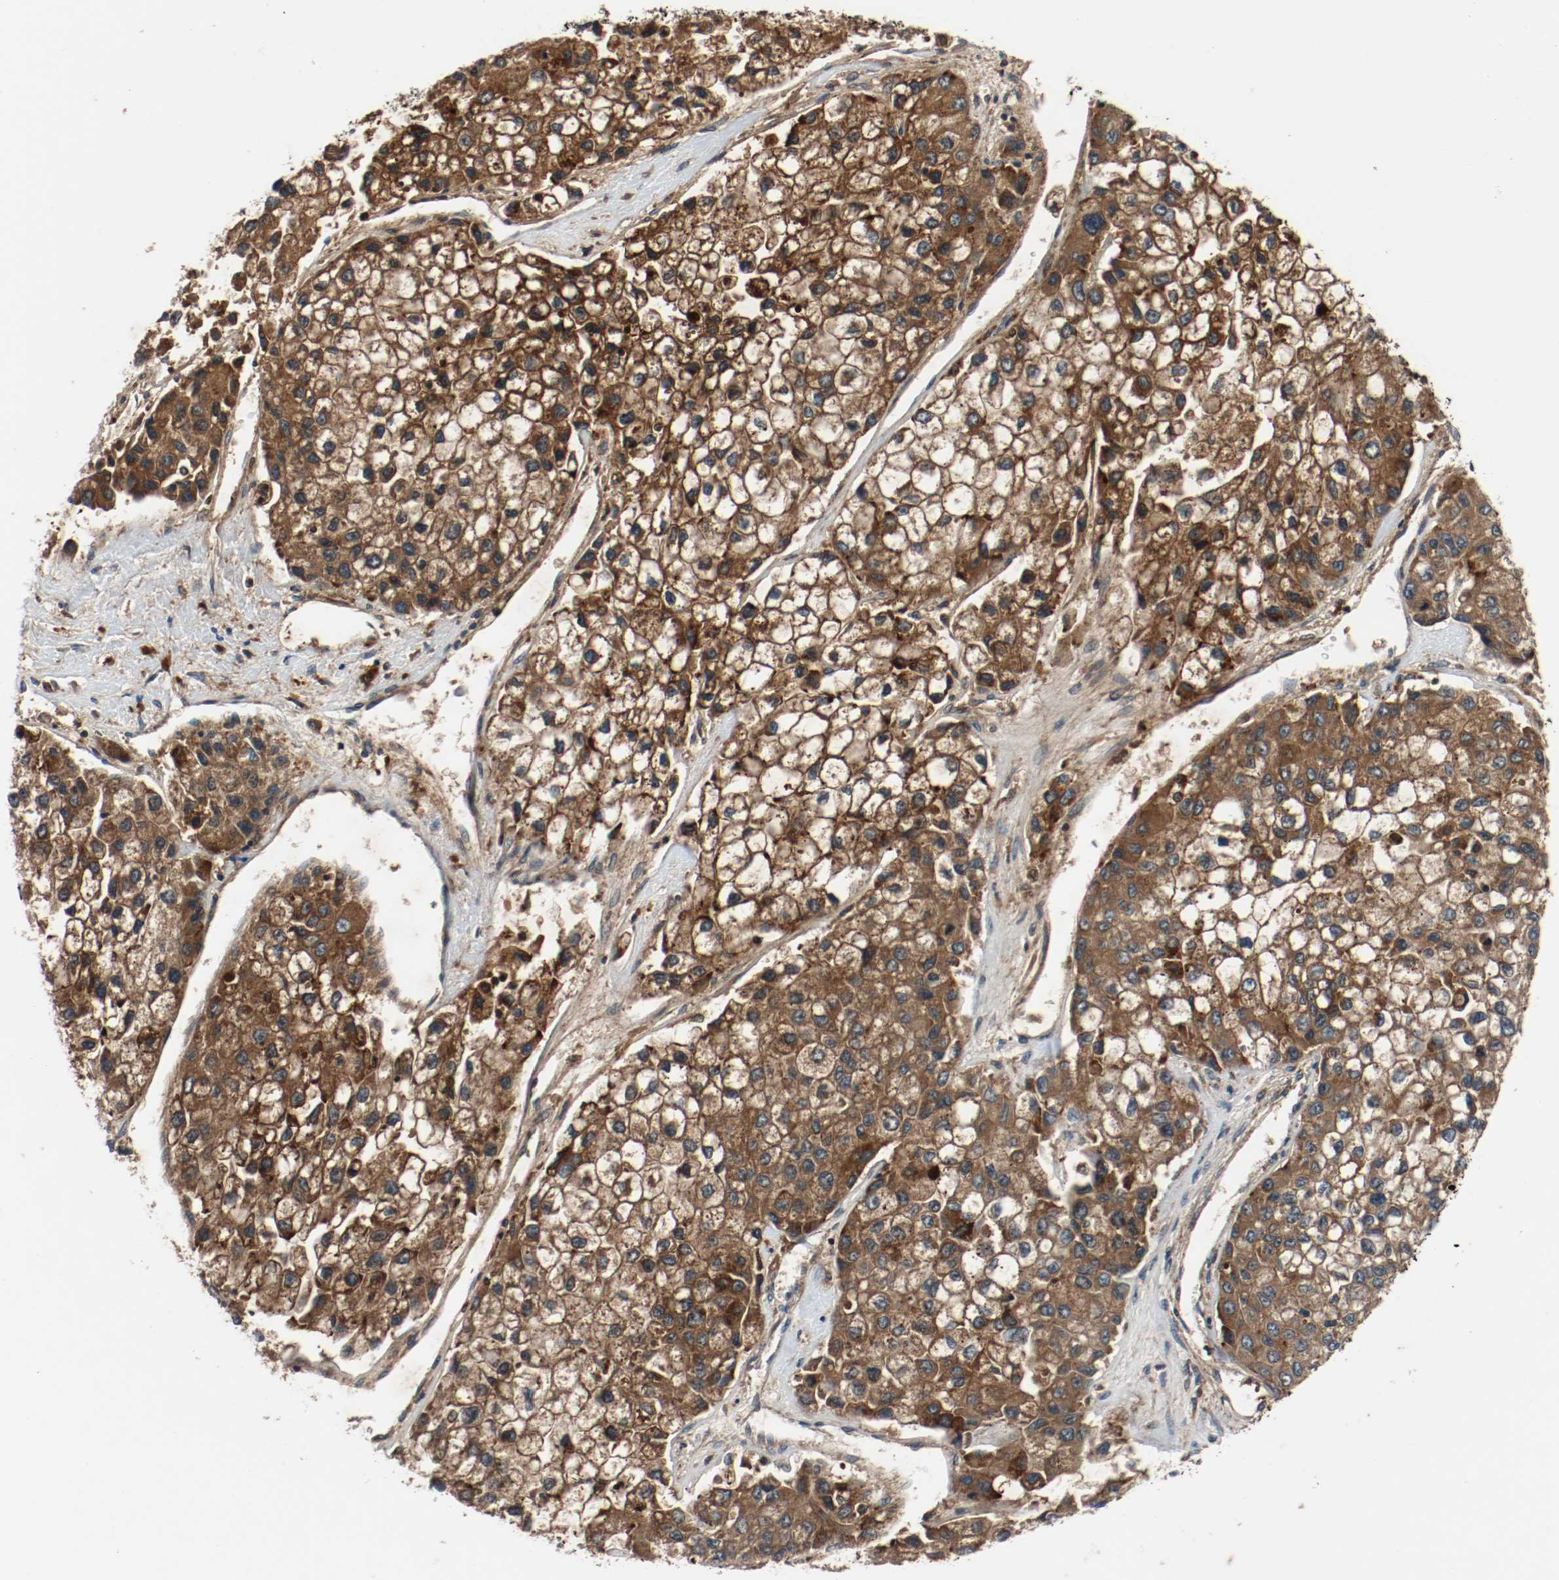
{"staining": {"intensity": "strong", "quantity": ">75%", "location": "cytoplasmic/membranous"}, "tissue": "liver cancer", "cell_type": "Tumor cells", "image_type": "cancer", "snomed": [{"axis": "morphology", "description": "Carcinoma, Hepatocellular, NOS"}, {"axis": "topography", "description": "Liver"}], "caption": "Immunohistochemical staining of liver cancer demonstrates strong cytoplasmic/membranous protein expression in approximately >75% of tumor cells.", "gene": "LAMP2", "patient": {"sex": "female", "age": 66}}